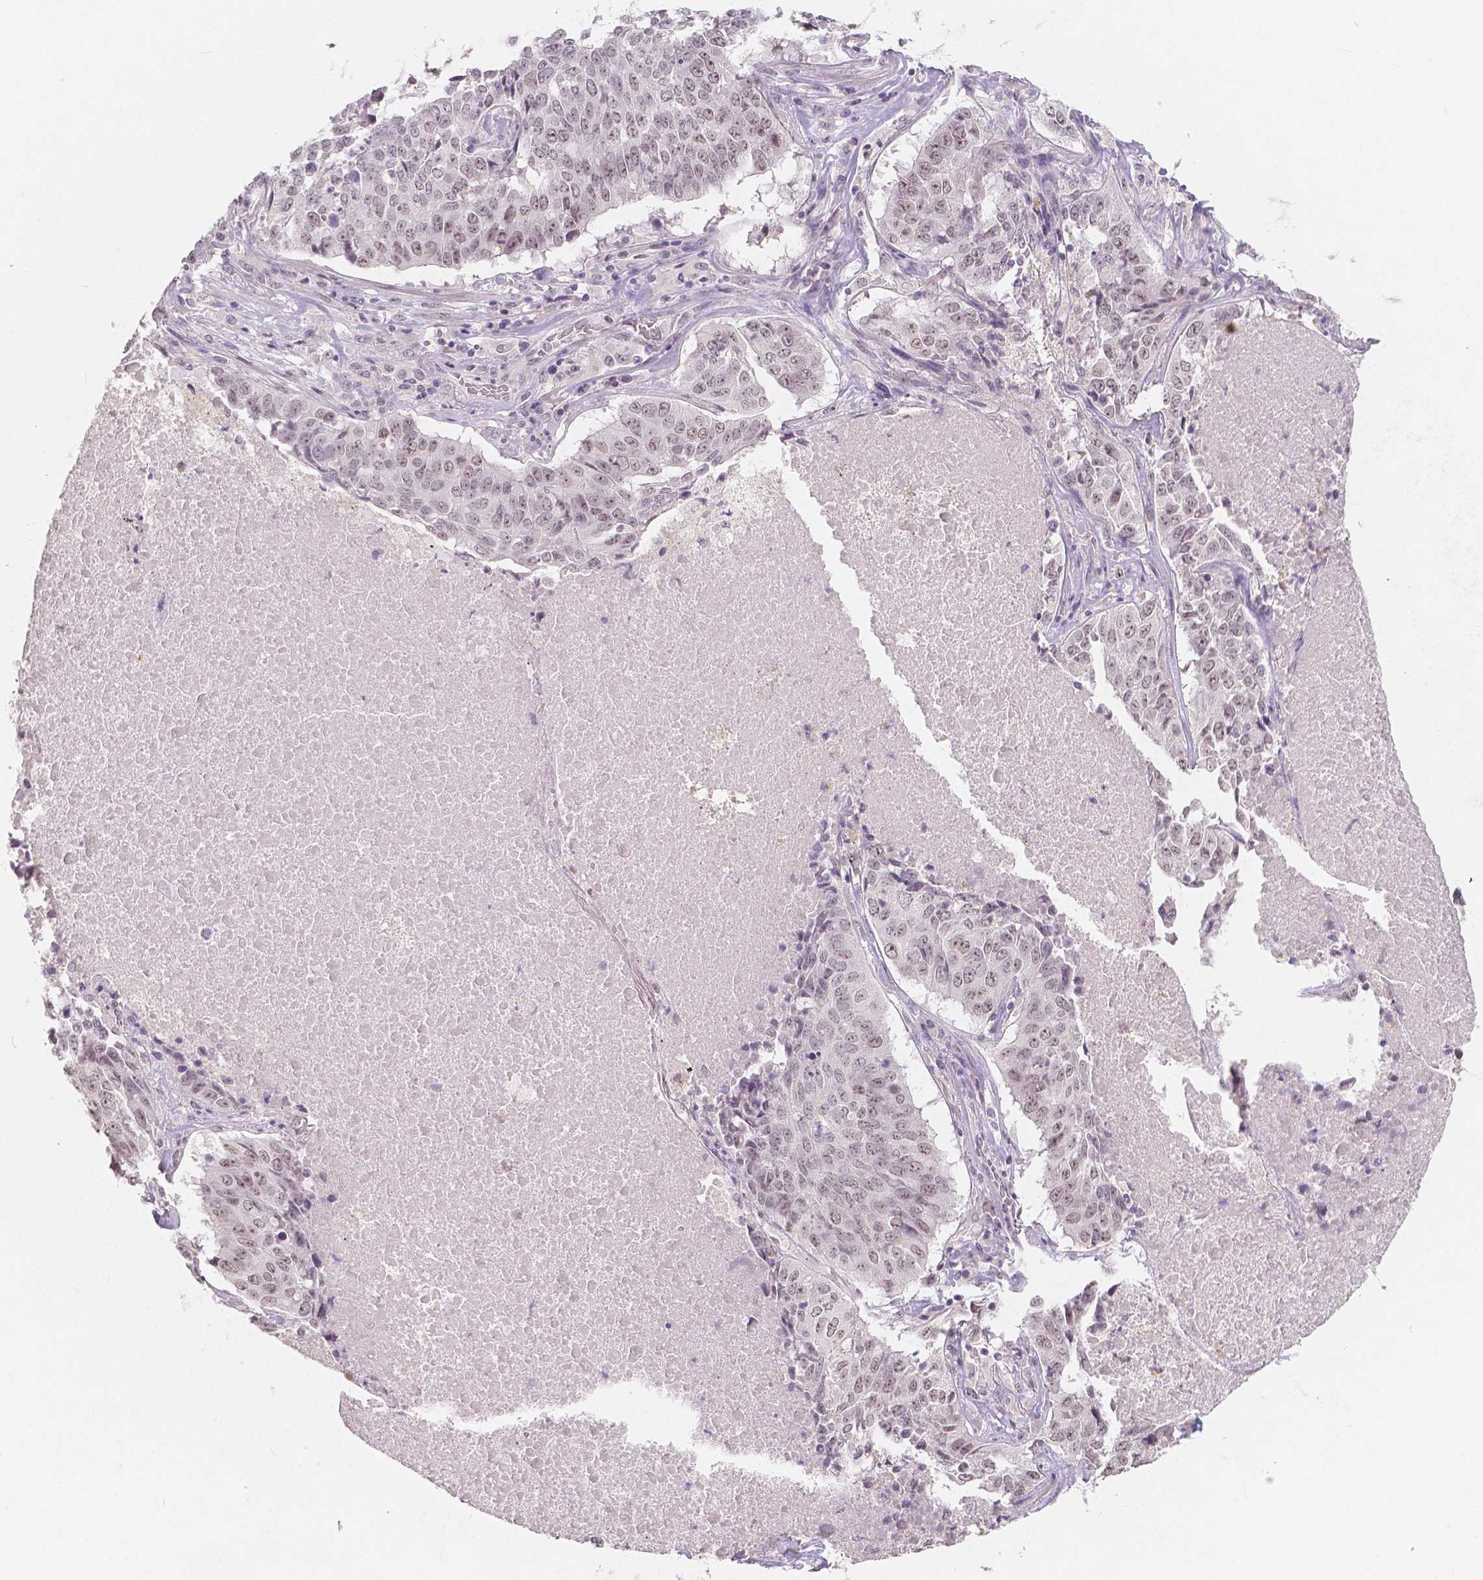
{"staining": {"intensity": "weak", "quantity": "25%-75%", "location": "nuclear"}, "tissue": "lung cancer", "cell_type": "Tumor cells", "image_type": "cancer", "snomed": [{"axis": "morphology", "description": "Normal tissue, NOS"}, {"axis": "morphology", "description": "Squamous cell carcinoma, NOS"}, {"axis": "topography", "description": "Bronchus"}, {"axis": "topography", "description": "Lung"}], "caption": "Weak nuclear protein positivity is seen in approximately 25%-75% of tumor cells in lung cancer.", "gene": "NOLC1", "patient": {"sex": "male", "age": 64}}